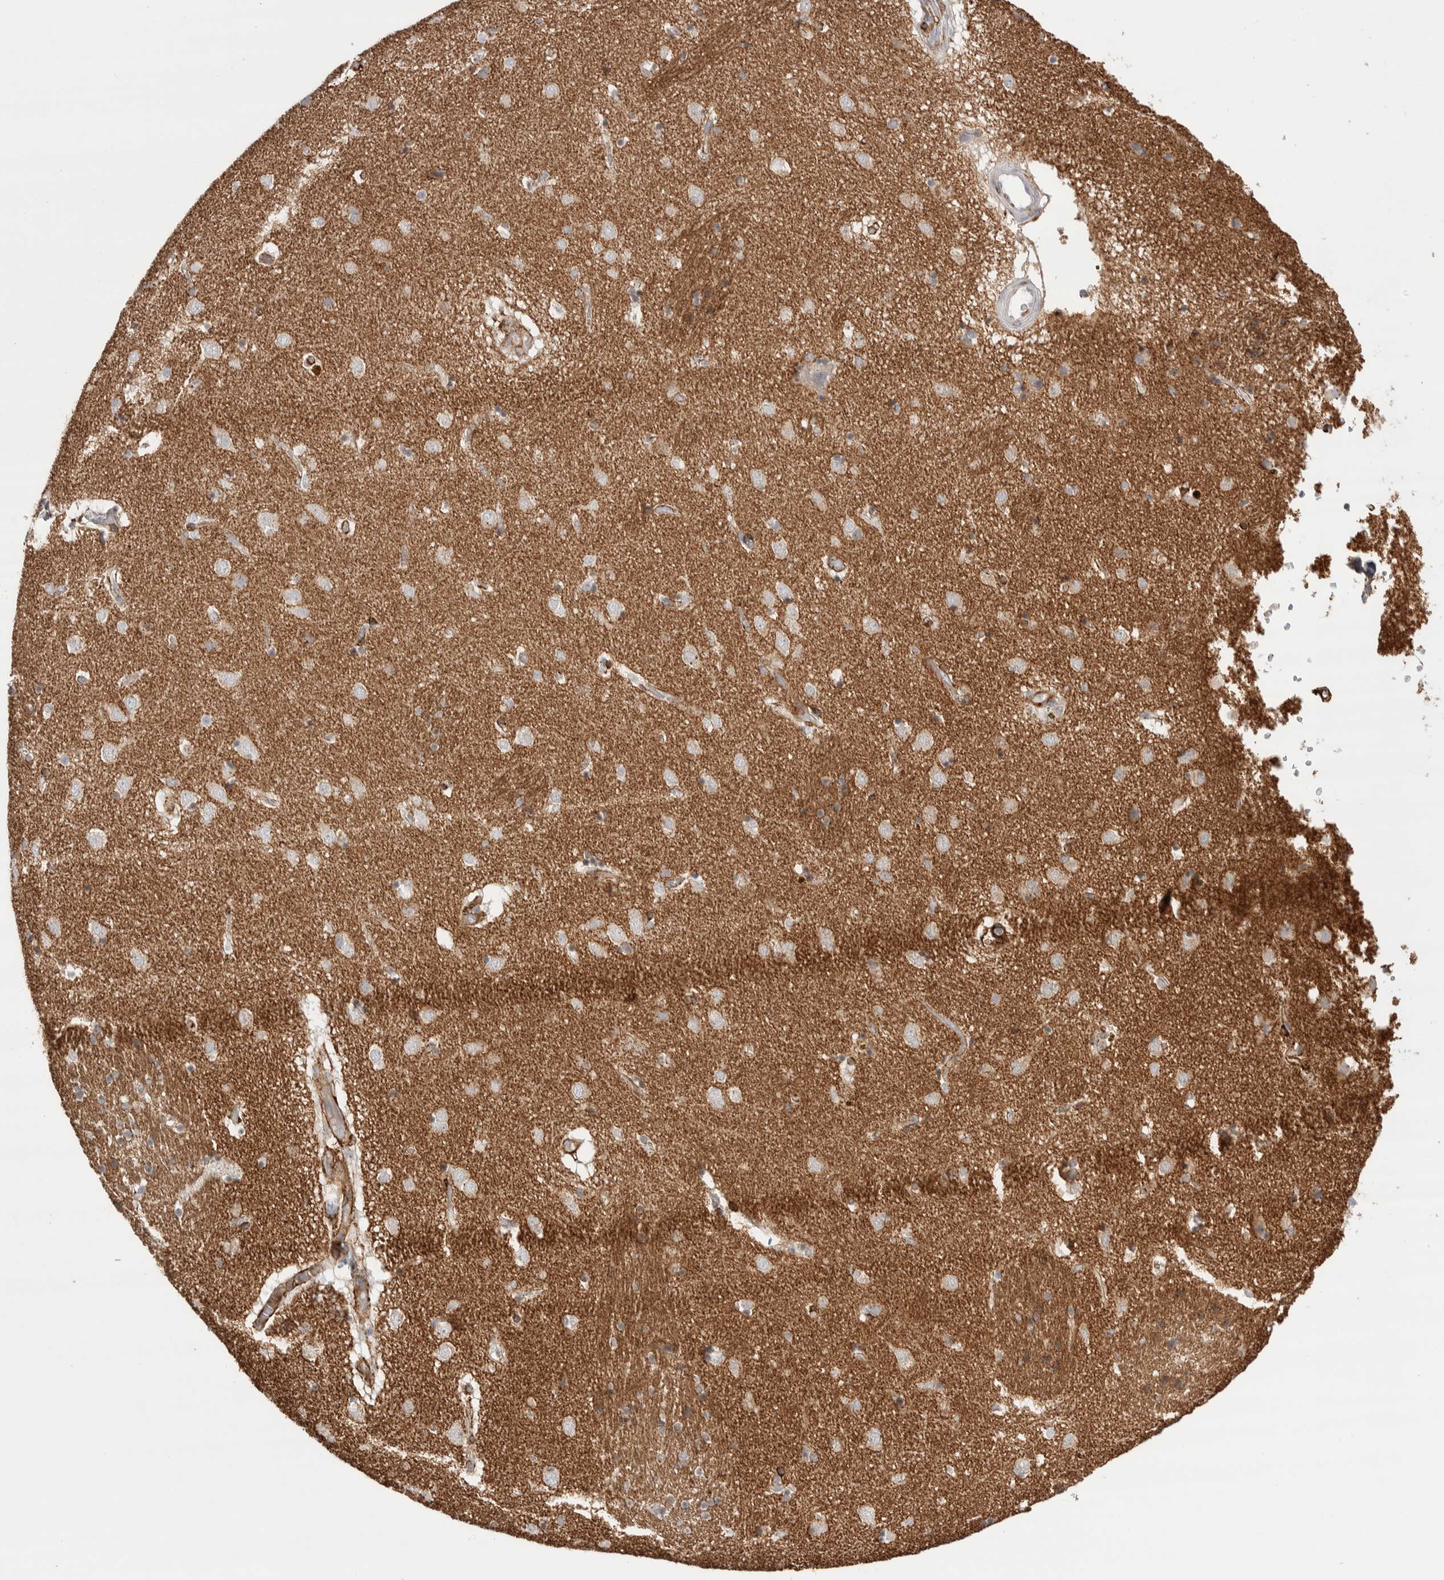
{"staining": {"intensity": "moderate", "quantity": ">75%", "location": "cytoplasmic/membranous"}, "tissue": "caudate", "cell_type": "Glial cells", "image_type": "normal", "snomed": [{"axis": "morphology", "description": "Normal tissue, NOS"}, {"axis": "topography", "description": "Lateral ventricle wall"}], "caption": "A medium amount of moderate cytoplasmic/membranous positivity is identified in about >75% of glial cells in unremarkable caudate. Ihc stains the protein of interest in brown and the nuclei are stained blue.", "gene": "SEPTIN4", "patient": {"sex": "male", "age": 70}}